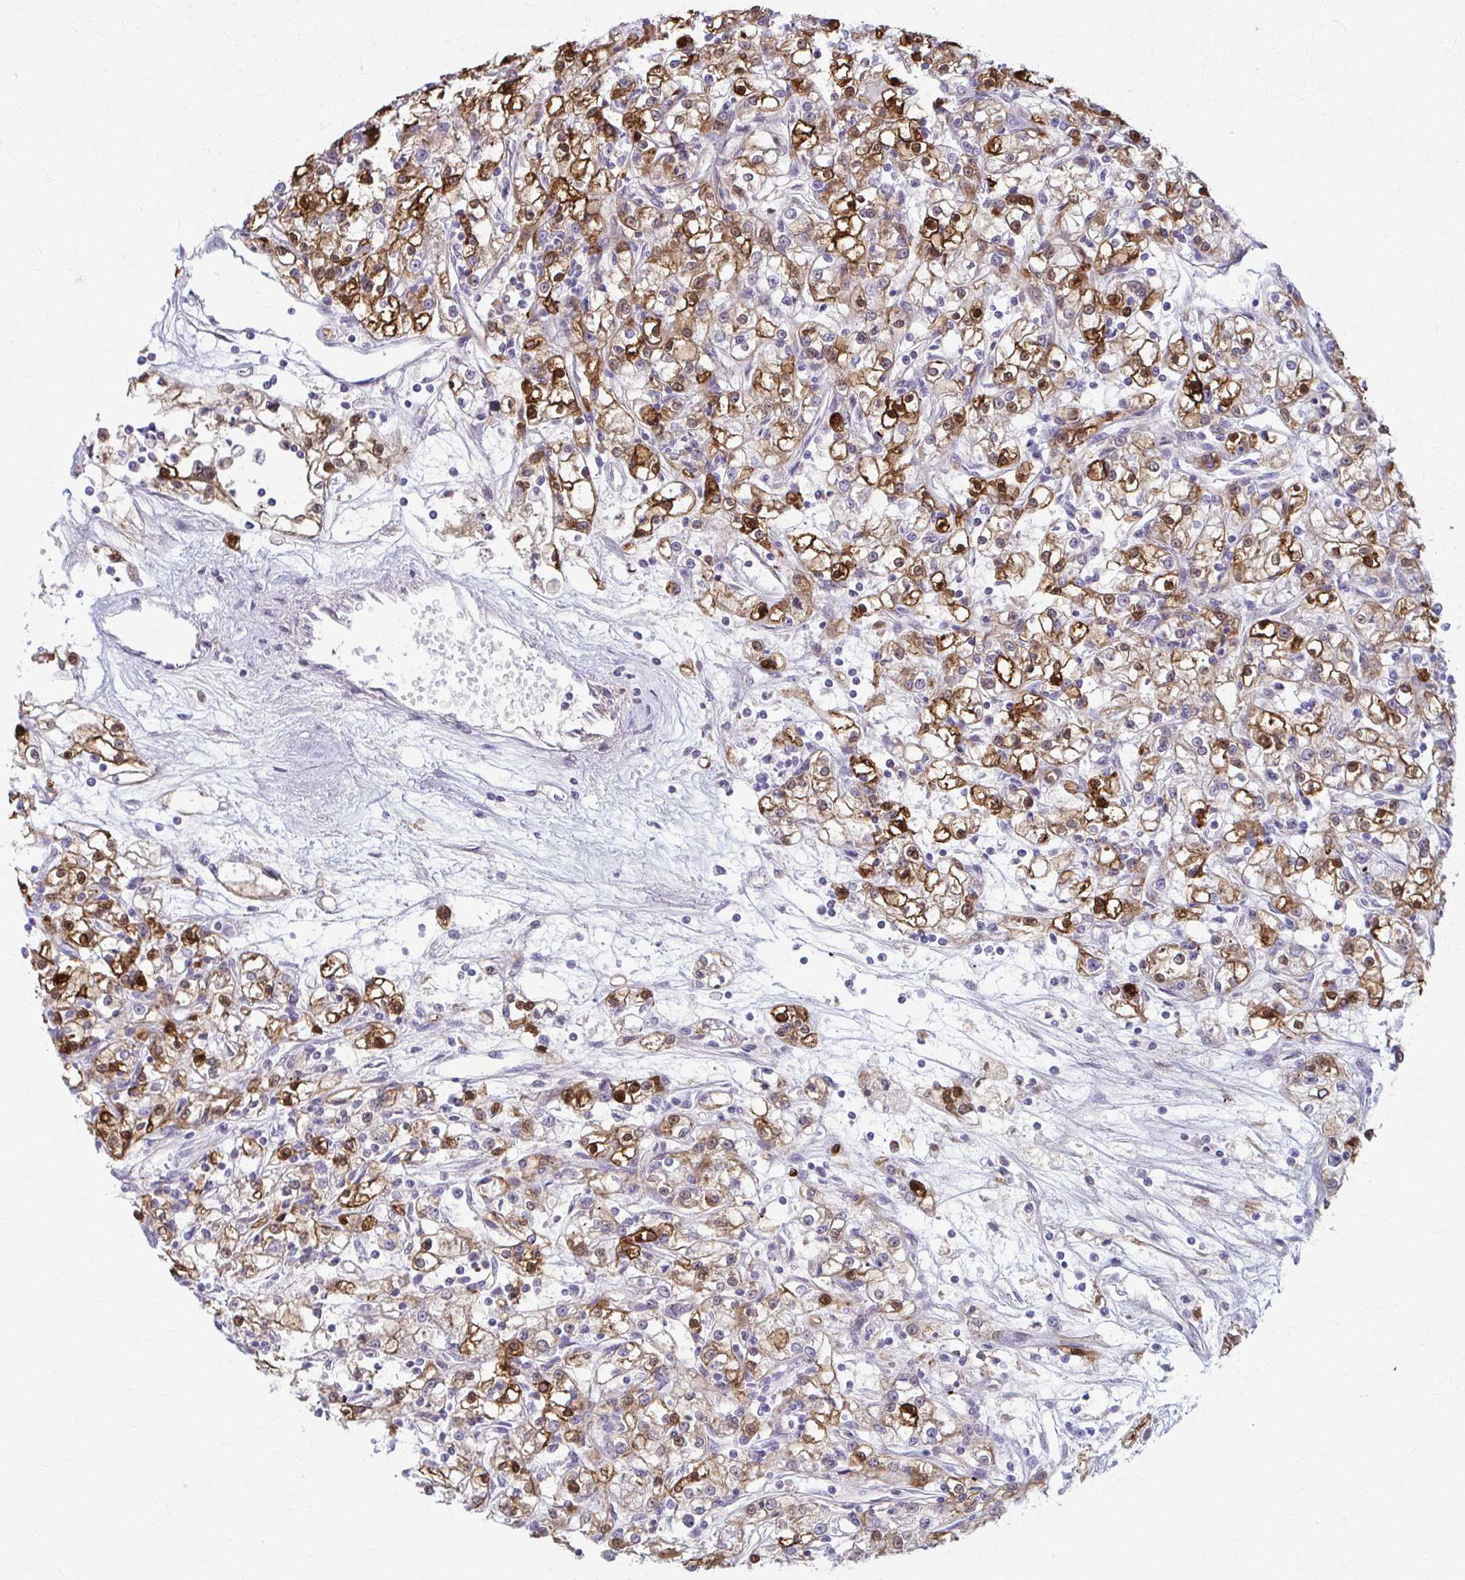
{"staining": {"intensity": "moderate", "quantity": ">75%", "location": "cytoplasmic/membranous"}, "tissue": "renal cancer", "cell_type": "Tumor cells", "image_type": "cancer", "snomed": [{"axis": "morphology", "description": "Adenocarcinoma, NOS"}, {"axis": "topography", "description": "Kidney"}], "caption": "This is a micrograph of immunohistochemistry (IHC) staining of renal cancer, which shows moderate positivity in the cytoplasmic/membranous of tumor cells.", "gene": "LDLRAP1", "patient": {"sex": "female", "age": 59}}